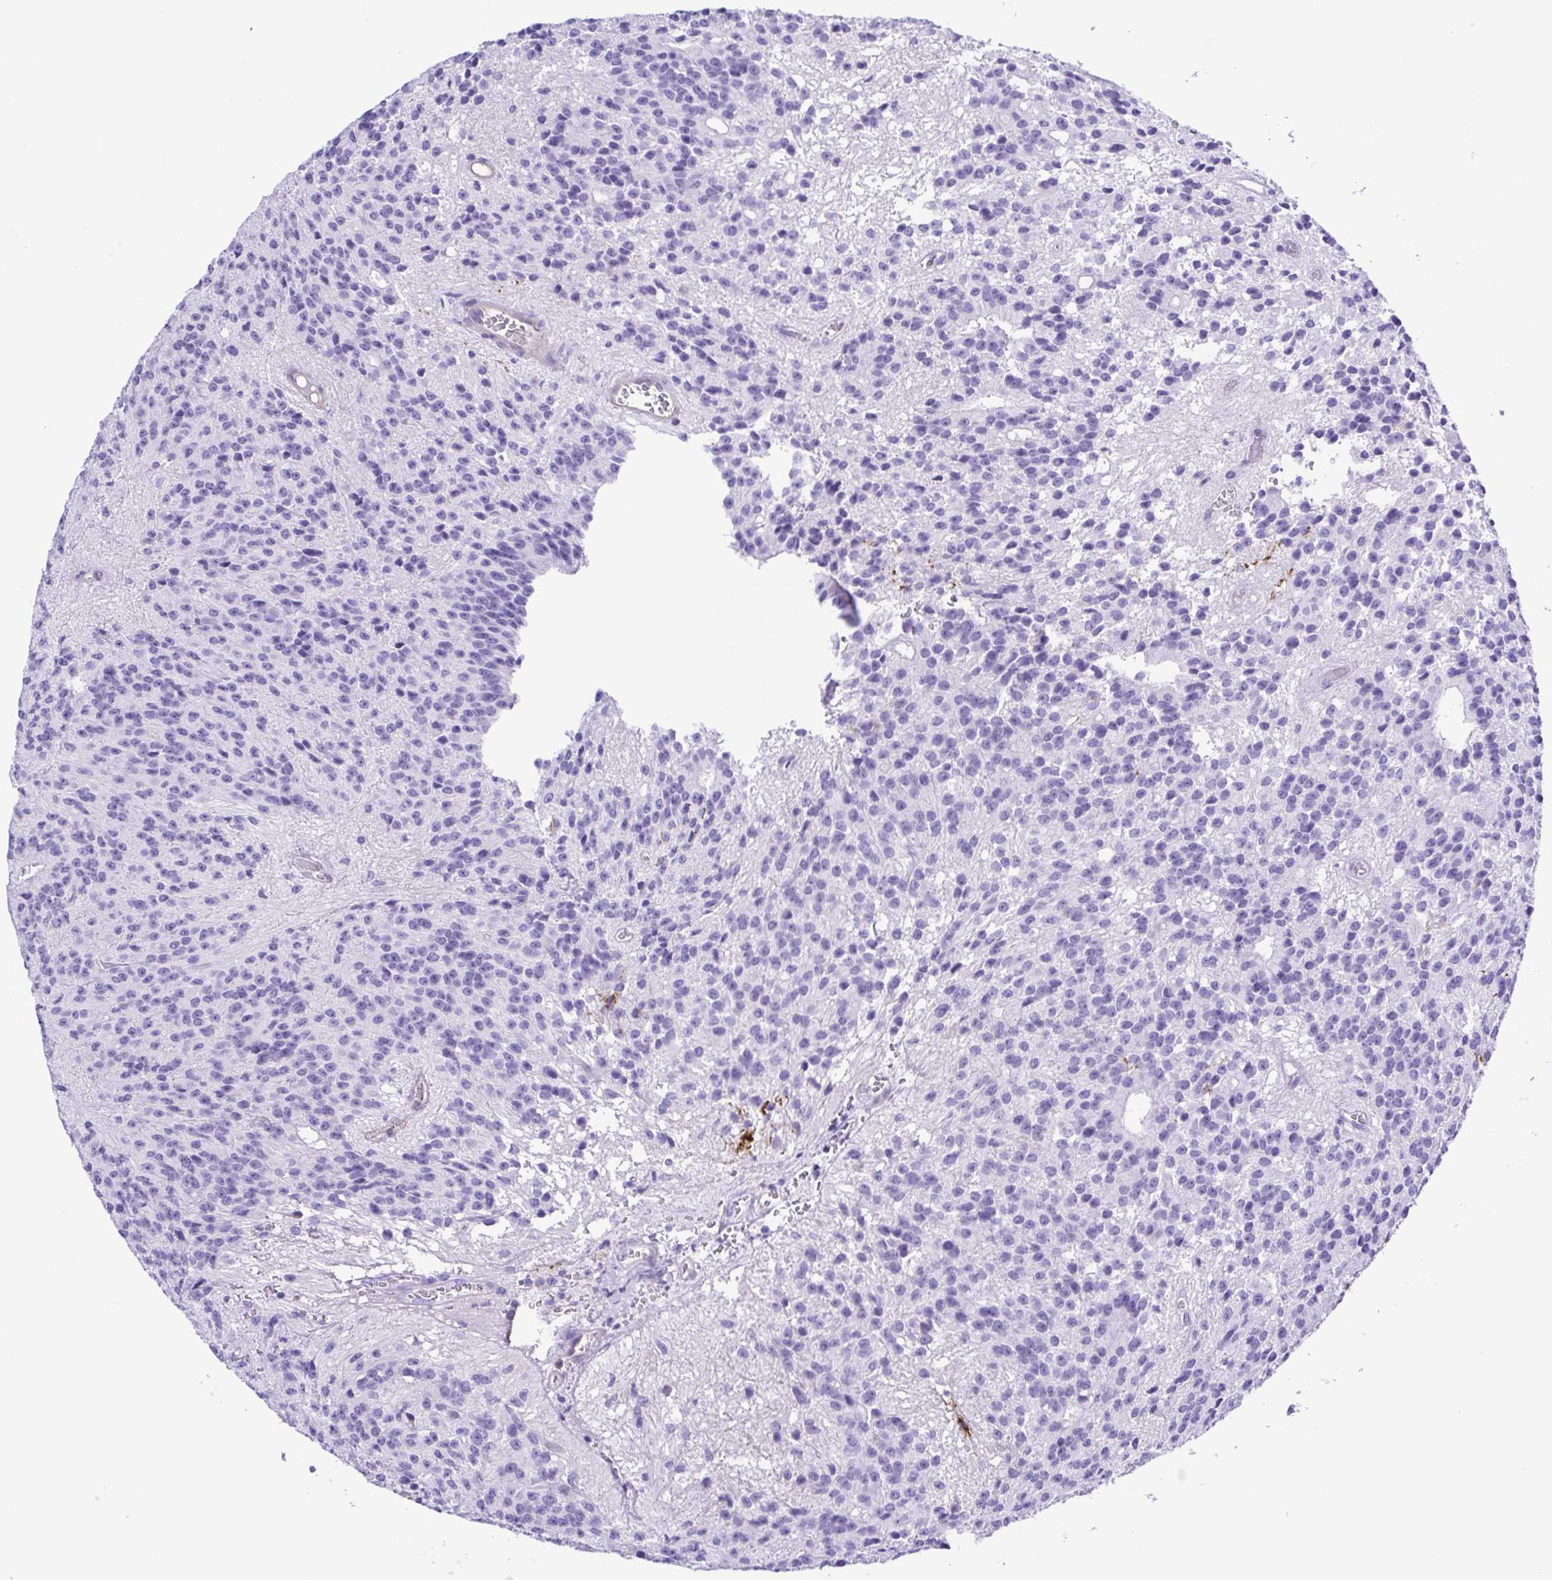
{"staining": {"intensity": "negative", "quantity": "none", "location": "none"}, "tissue": "glioma", "cell_type": "Tumor cells", "image_type": "cancer", "snomed": [{"axis": "morphology", "description": "Glioma, malignant, Low grade"}, {"axis": "topography", "description": "Brain"}], "caption": "High power microscopy image of an IHC micrograph of malignant glioma (low-grade), revealing no significant expression in tumor cells. (Stains: DAB immunohistochemistry (IHC) with hematoxylin counter stain, Microscopy: brightfield microscopy at high magnification).", "gene": "GPR17", "patient": {"sex": "male", "age": 31}}